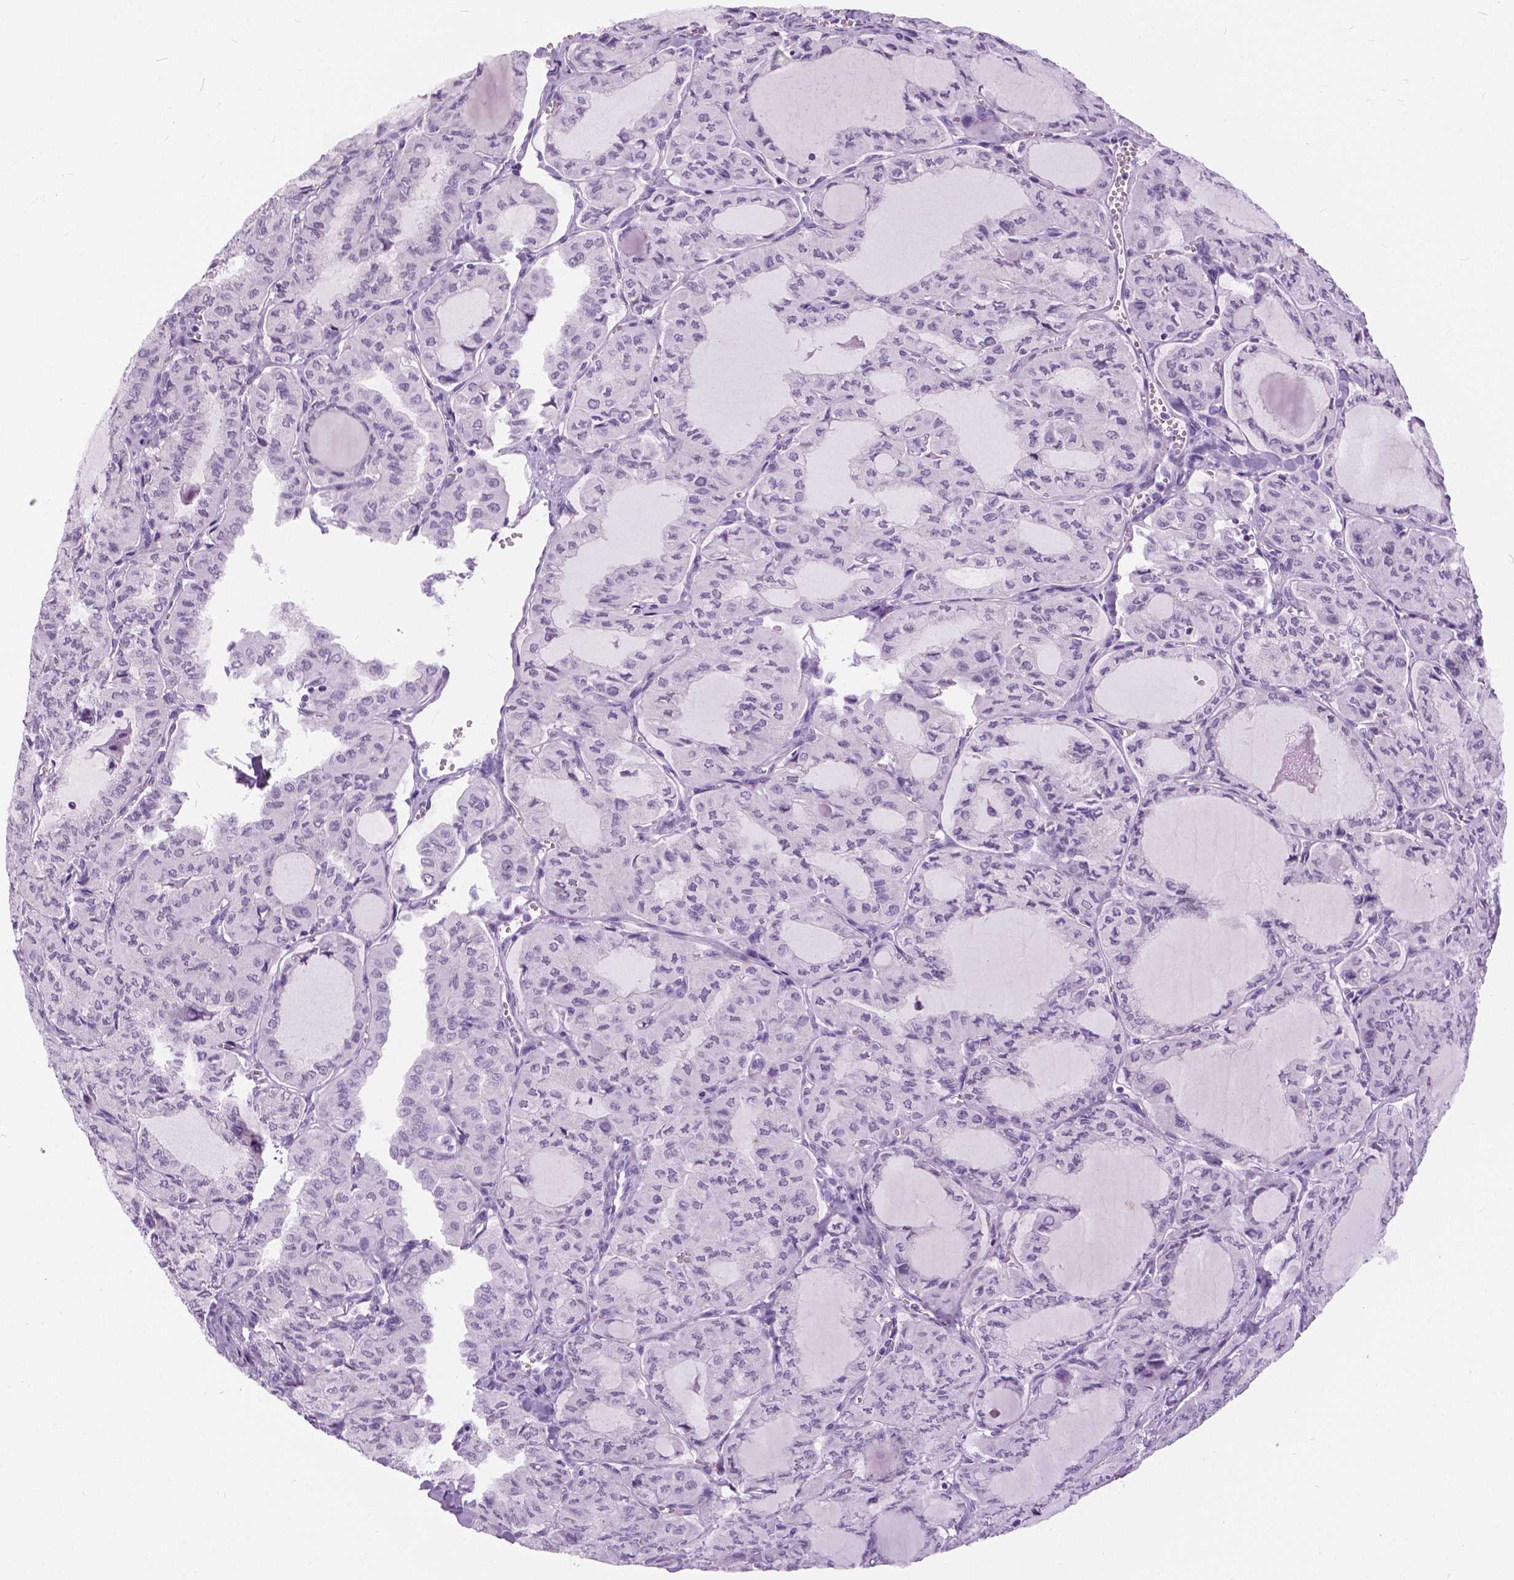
{"staining": {"intensity": "negative", "quantity": "none", "location": "none"}, "tissue": "thyroid cancer", "cell_type": "Tumor cells", "image_type": "cancer", "snomed": [{"axis": "morphology", "description": "Papillary adenocarcinoma, NOS"}, {"axis": "topography", "description": "Thyroid gland"}], "caption": "Human papillary adenocarcinoma (thyroid) stained for a protein using immunohistochemistry shows no staining in tumor cells.", "gene": "MYOM1", "patient": {"sex": "male", "age": 20}}